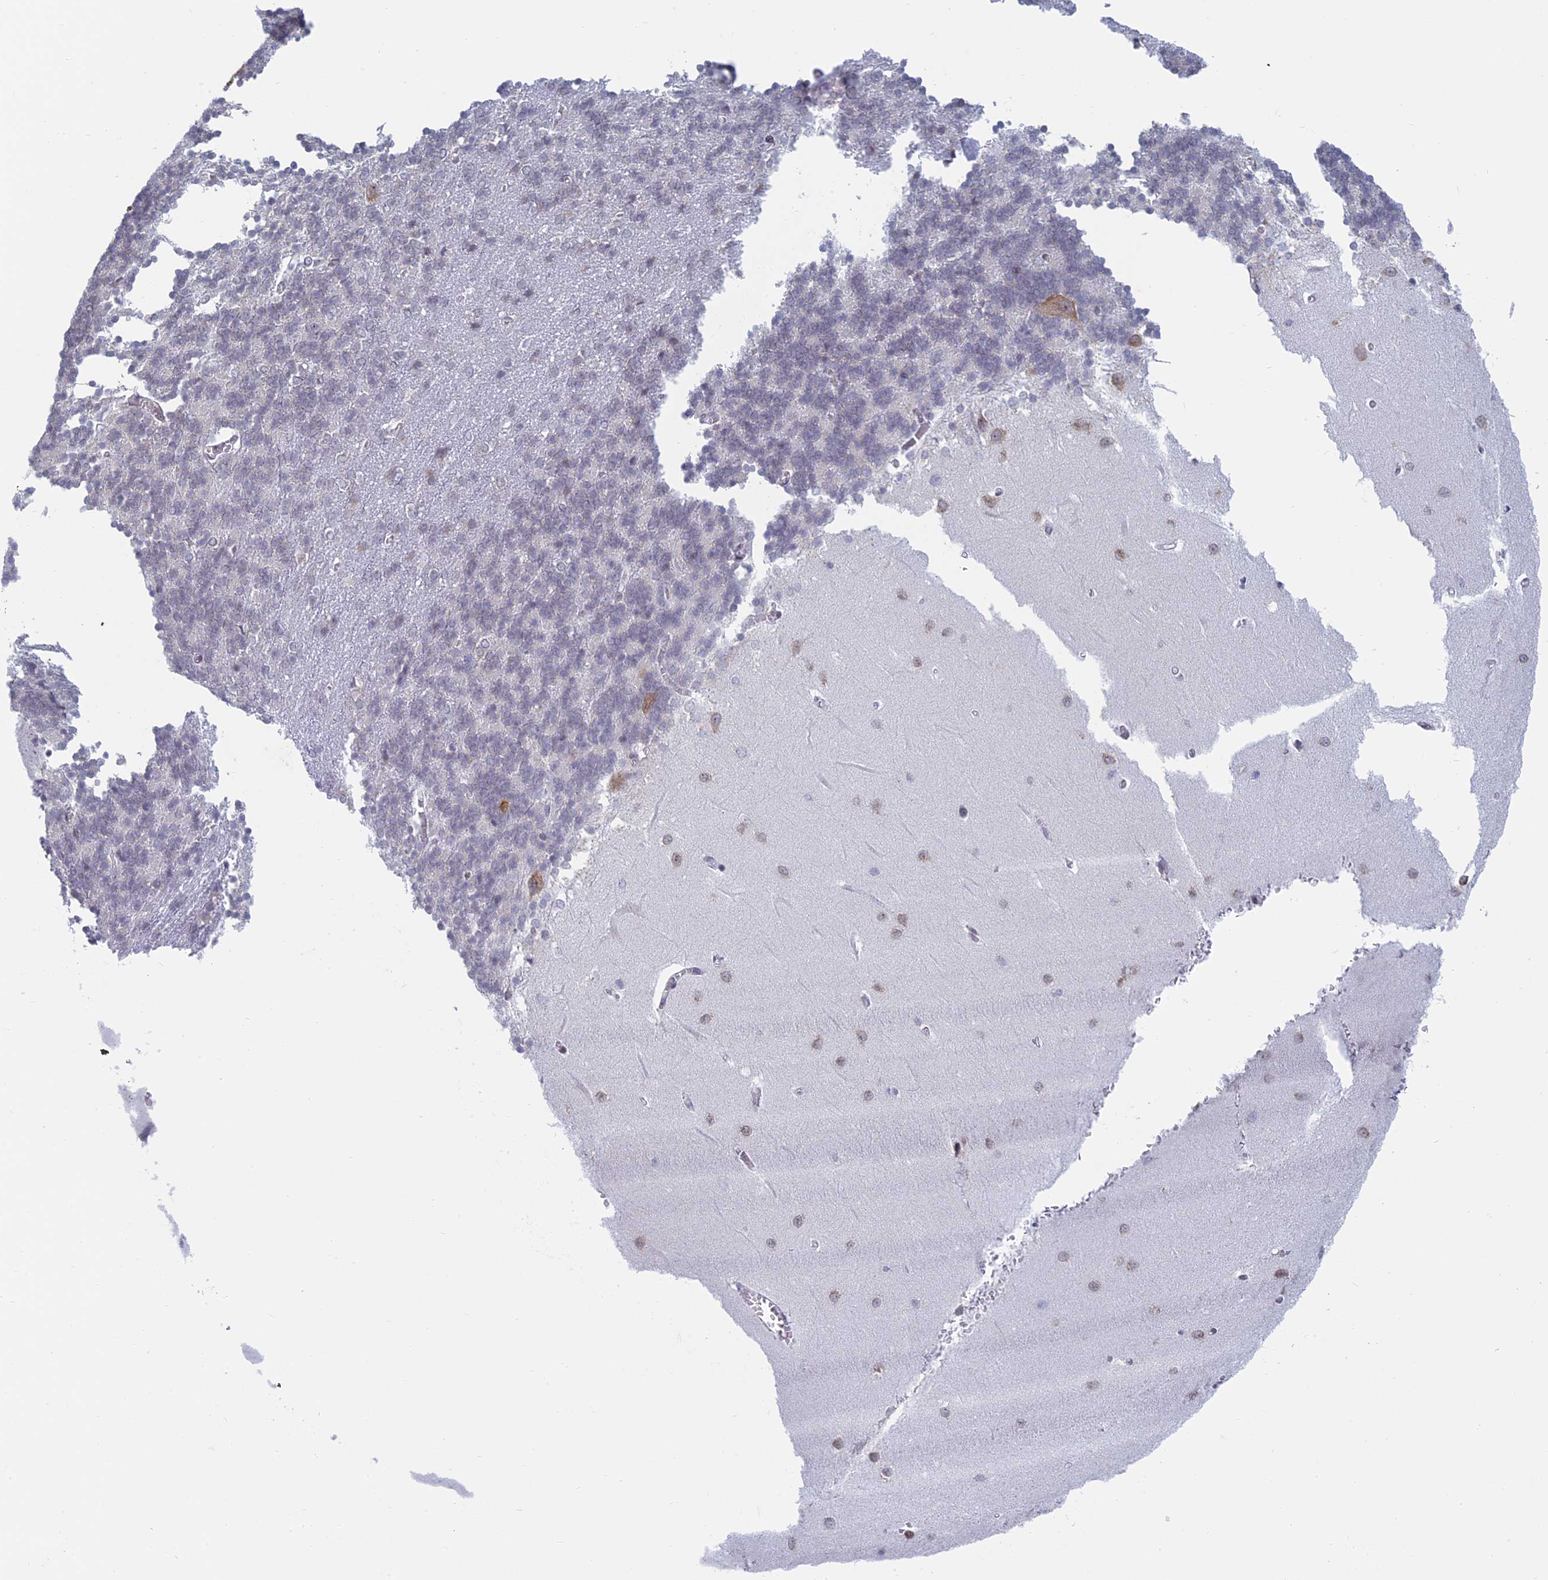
{"staining": {"intensity": "negative", "quantity": "none", "location": "none"}, "tissue": "cerebellum", "cell_type": "Cells in granular layer", "image_type": "normal", "snomed": [{"axis": "morphology", "description": "Normal tissue, NOS"}, {"axis": "topography", "description": "Cerebellum"}], "caption": "A micrograph of human cerebellum is negative for staining in cells in granular layer. (DAB (3,3'-diaminobenzidine) immunohistochemistry with hematoxylin counter stain).", "gene": "RPS19BP1", "patient": {"sex": "male", "age": 37}}